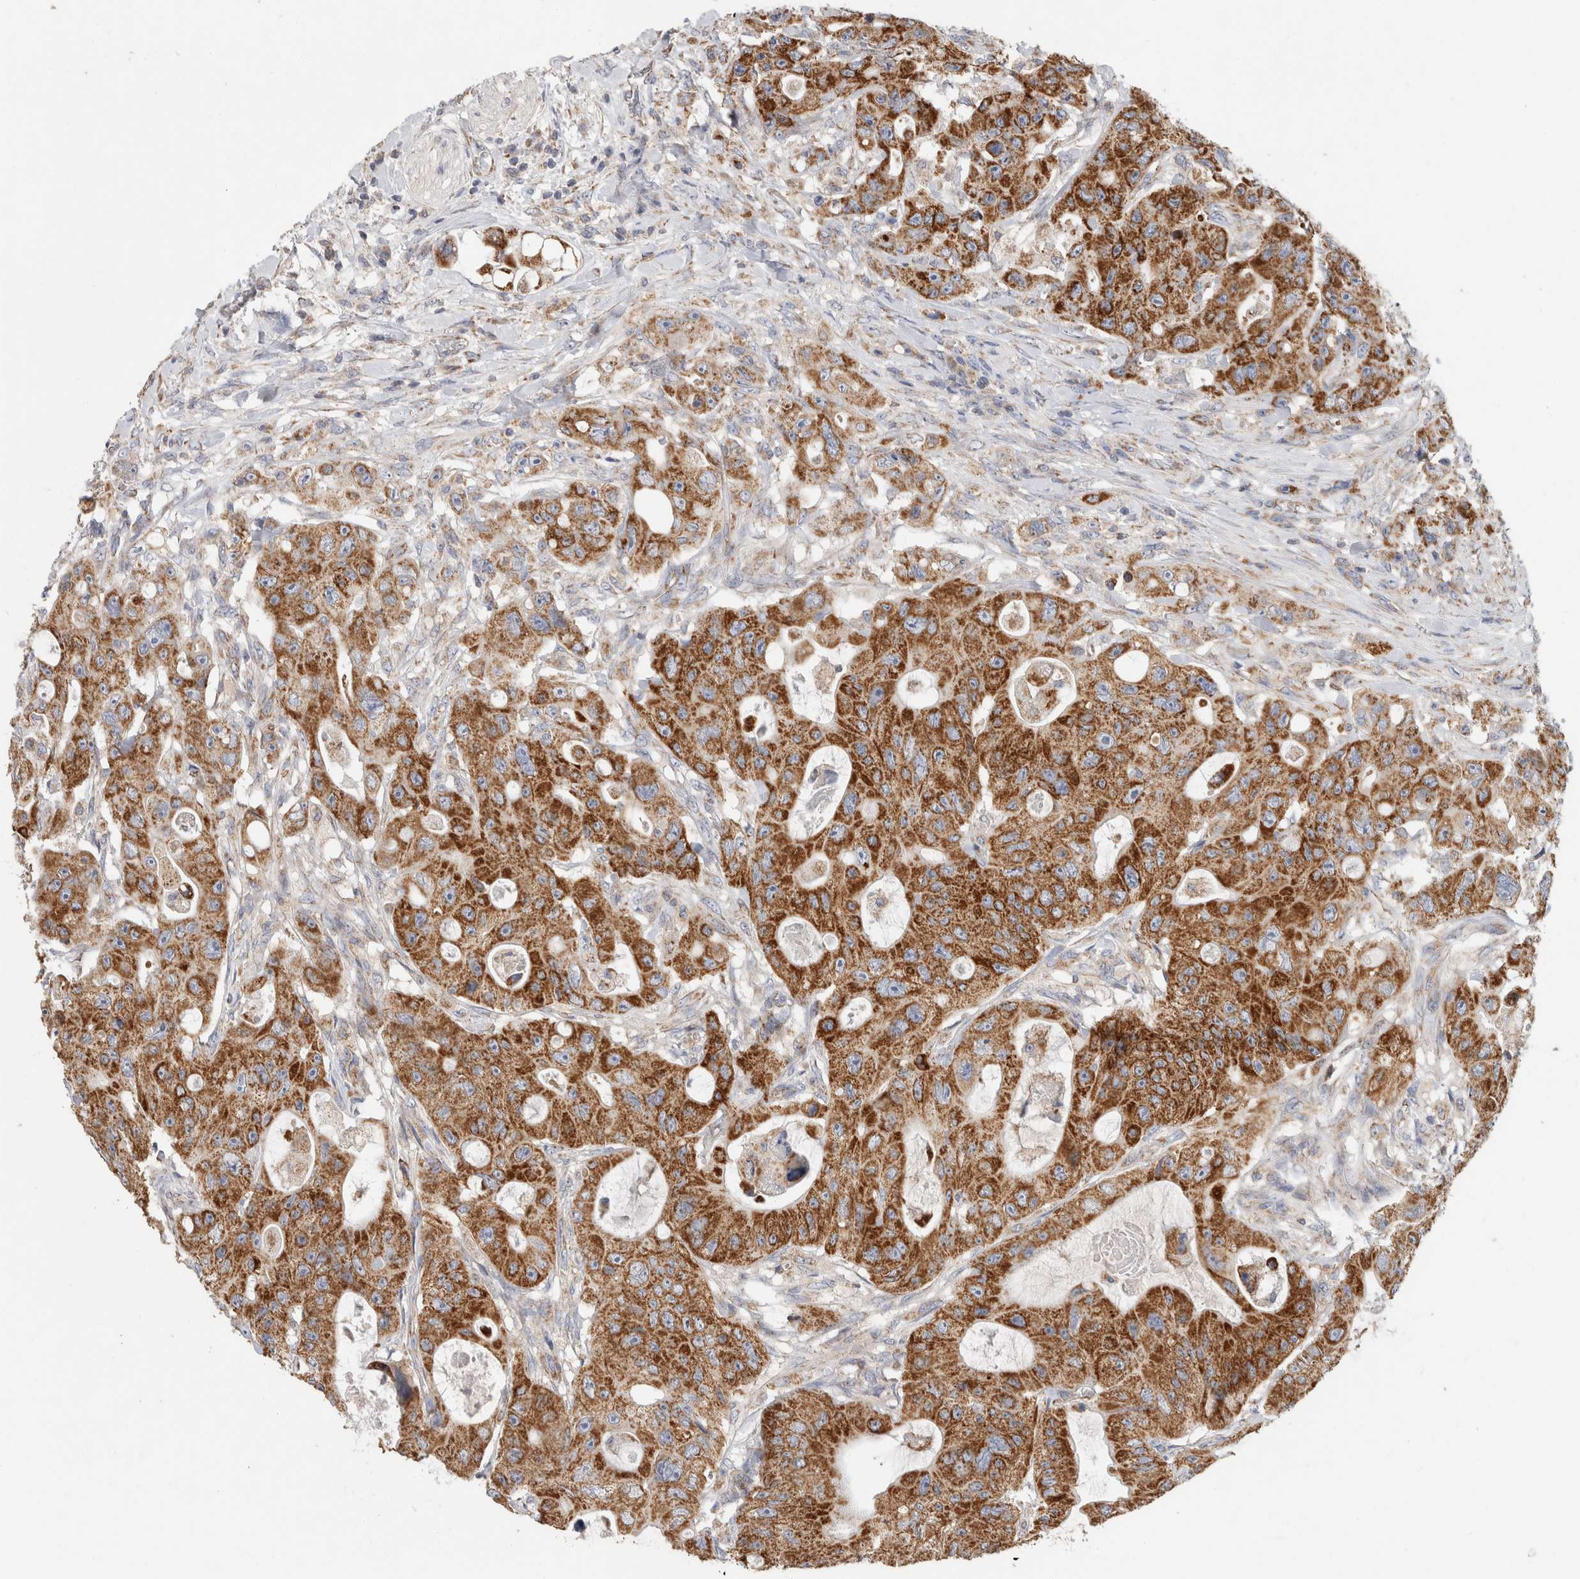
{"staining": {"intensity": "strong", "quantity": ">75%", "location": "cytoplasmic/membranous"}, "tissue": "colorectal cancer", "cell_type": "Tumor cells", "image_type": "cancer", "snomed": [{"axis": "morphology", "description": "Adenocarcinoma, NOS"}, {"axis": "topography", "description": "Colon"}], "caption": "A micrograph showing strong cytoplasmic/membranous positivity in about >75% of tumor cells in colorectal adenocarcinoma, as visualized by brown immunohistochemical staining.", "gene": "IARS2", "patient": {"sex": "female", "age": 46}}